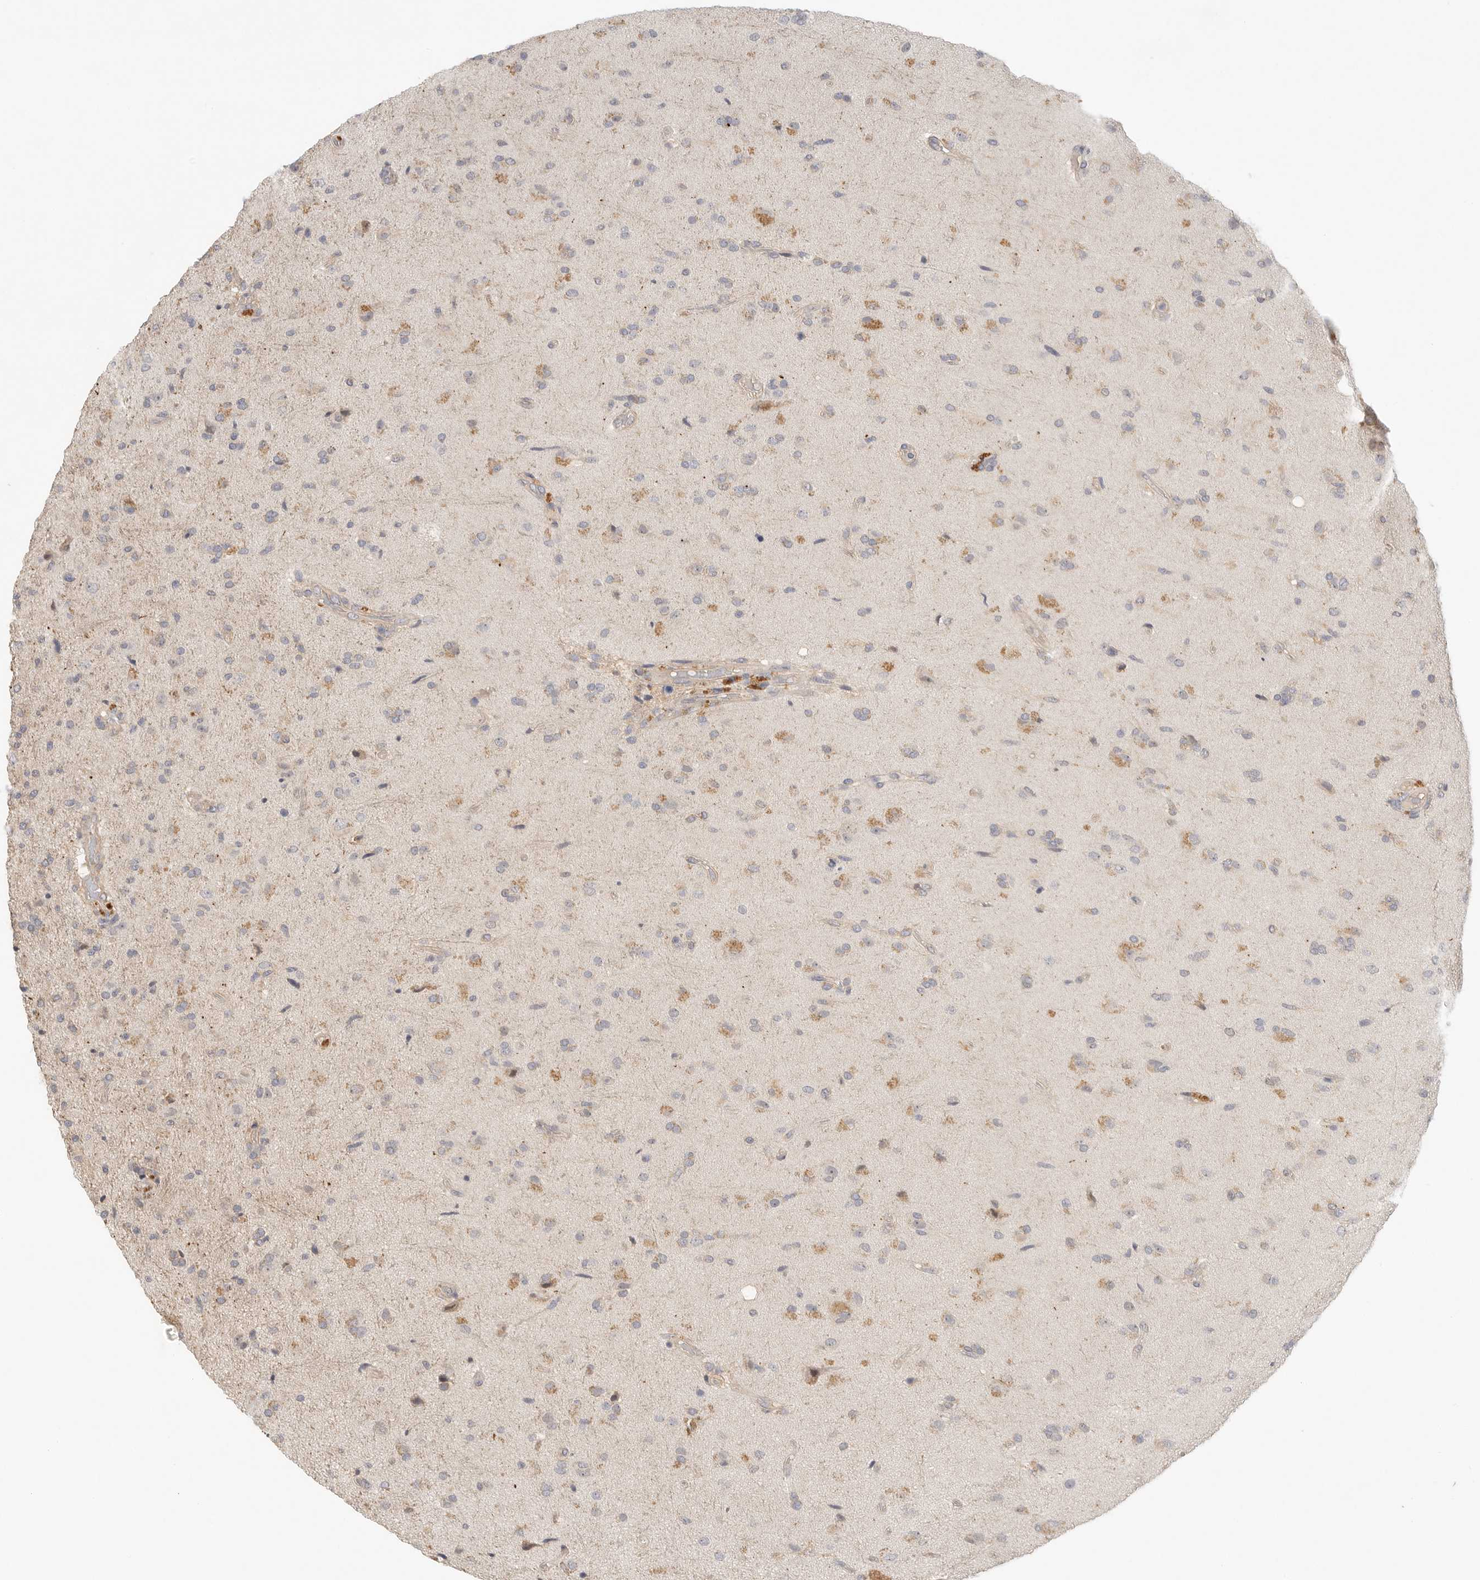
{"staining": {"intensity": "weak", "quantity": "<25%", "location": "cytoplasmic/membranous"}, "tissue": "glioma", "cell_type": "Tumor cells", "image_type": "cancer", "snomed": [{"axis": "morphology", "description": "Glioma, malignant, High grade"}, {"axis": "topography", "description": "Brain"}], "caption": "Immunohistochemical staining of human glioma demonstrates no significant staining in tumor cells.", "gene": "HDAC6", "patient": {"sex": "male", "age": 72}}